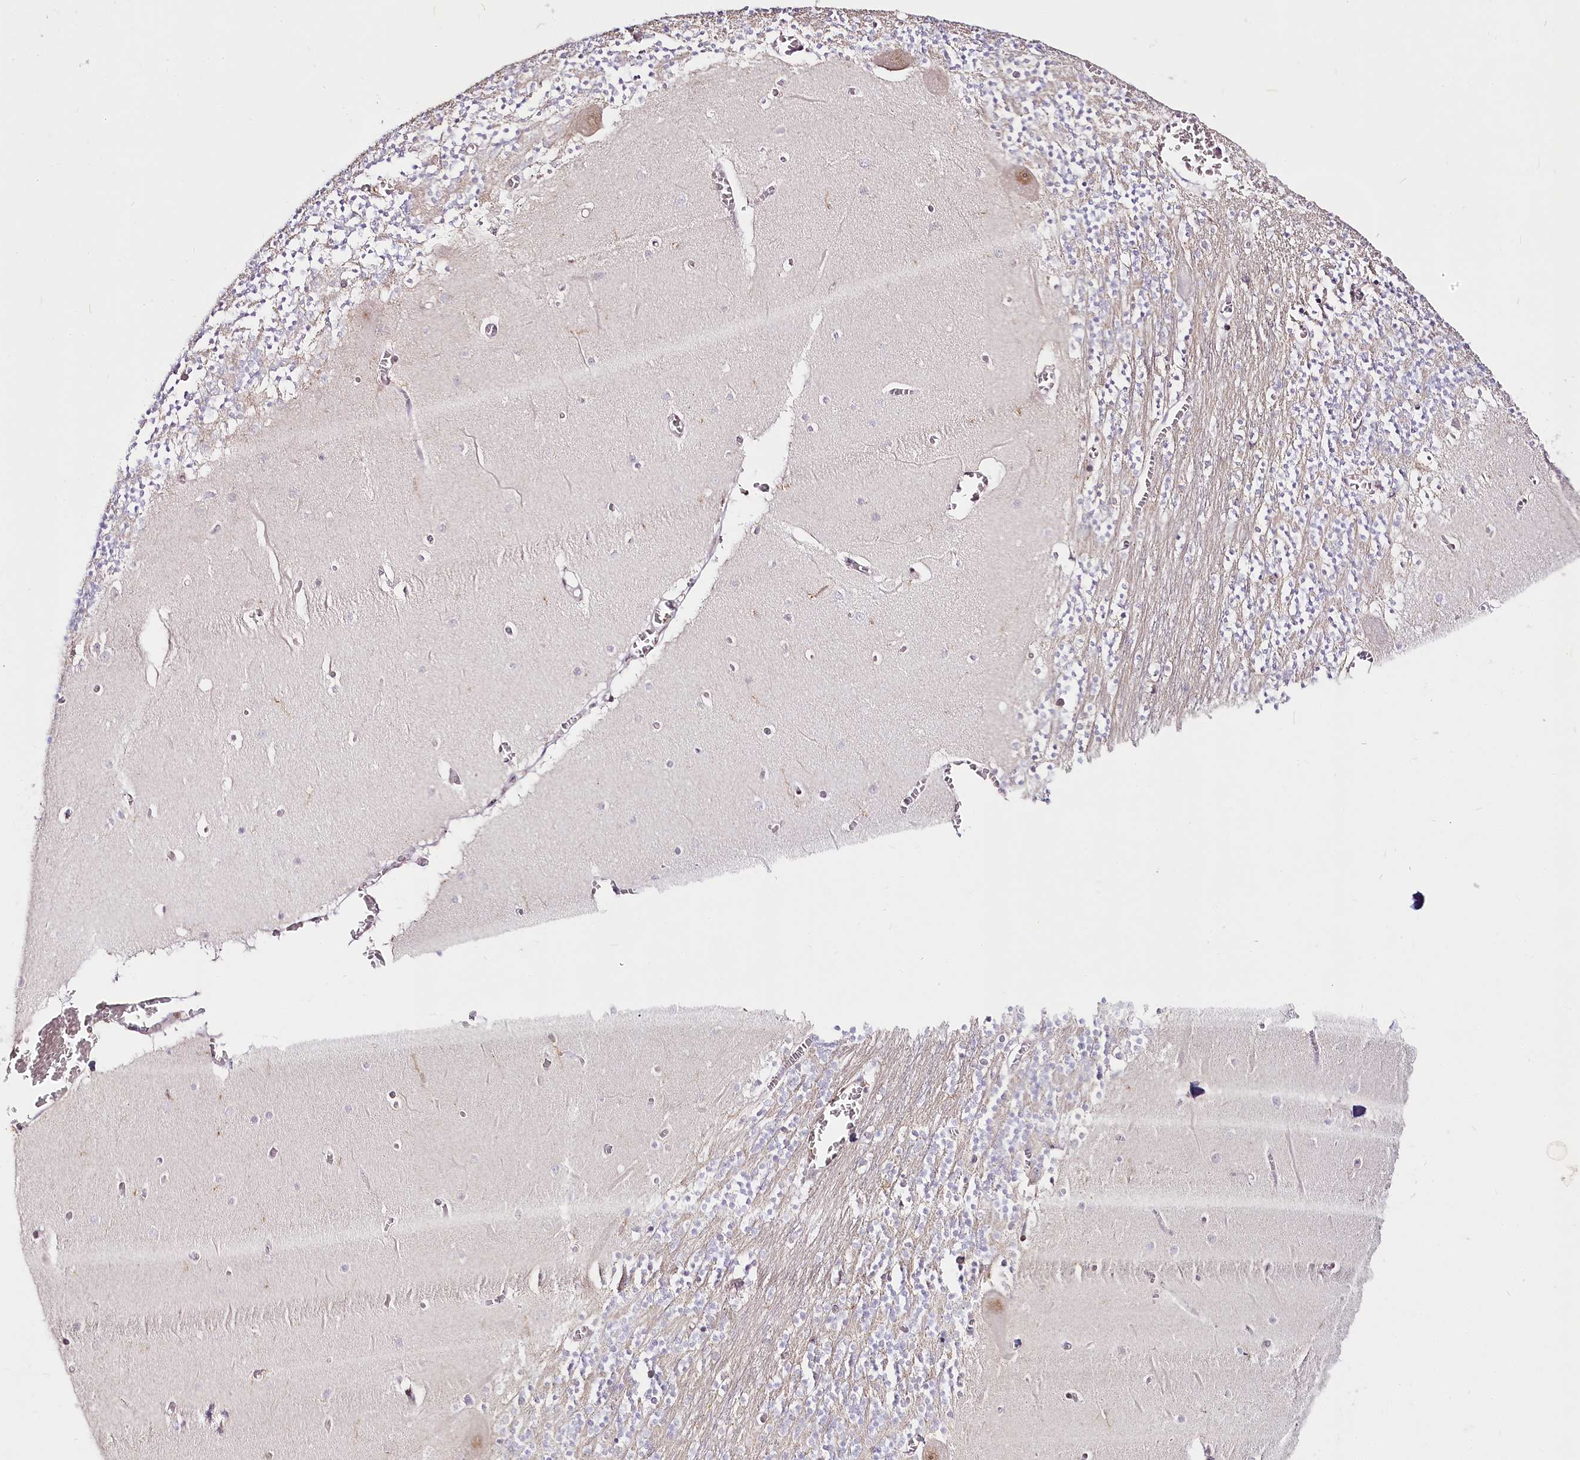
{"staining": {"intensity": "negative", "quantity": "none", "location": "none"}, "tissue": "cerebellum", "cell_type": "Cells in granular layer", "image_type": "normal", "snomed": [{"axis": "morphology", "description": "Normal tissue, NOS"}, {"axis": "topography", "description": "Cerebellum"}], "caption": "High magnification brightfield microscopy of unremarkable cerebellum stained with DAB (brown) and counterstained with hematoxylin (blue): cells in granular layer show no significant expression. (DAB (3,3'-diaminobenzidine) immunohistochemistry (IHC), high magnification).", "gene": "DOCK2", "patient": {"sex": "female", "age": 28}}